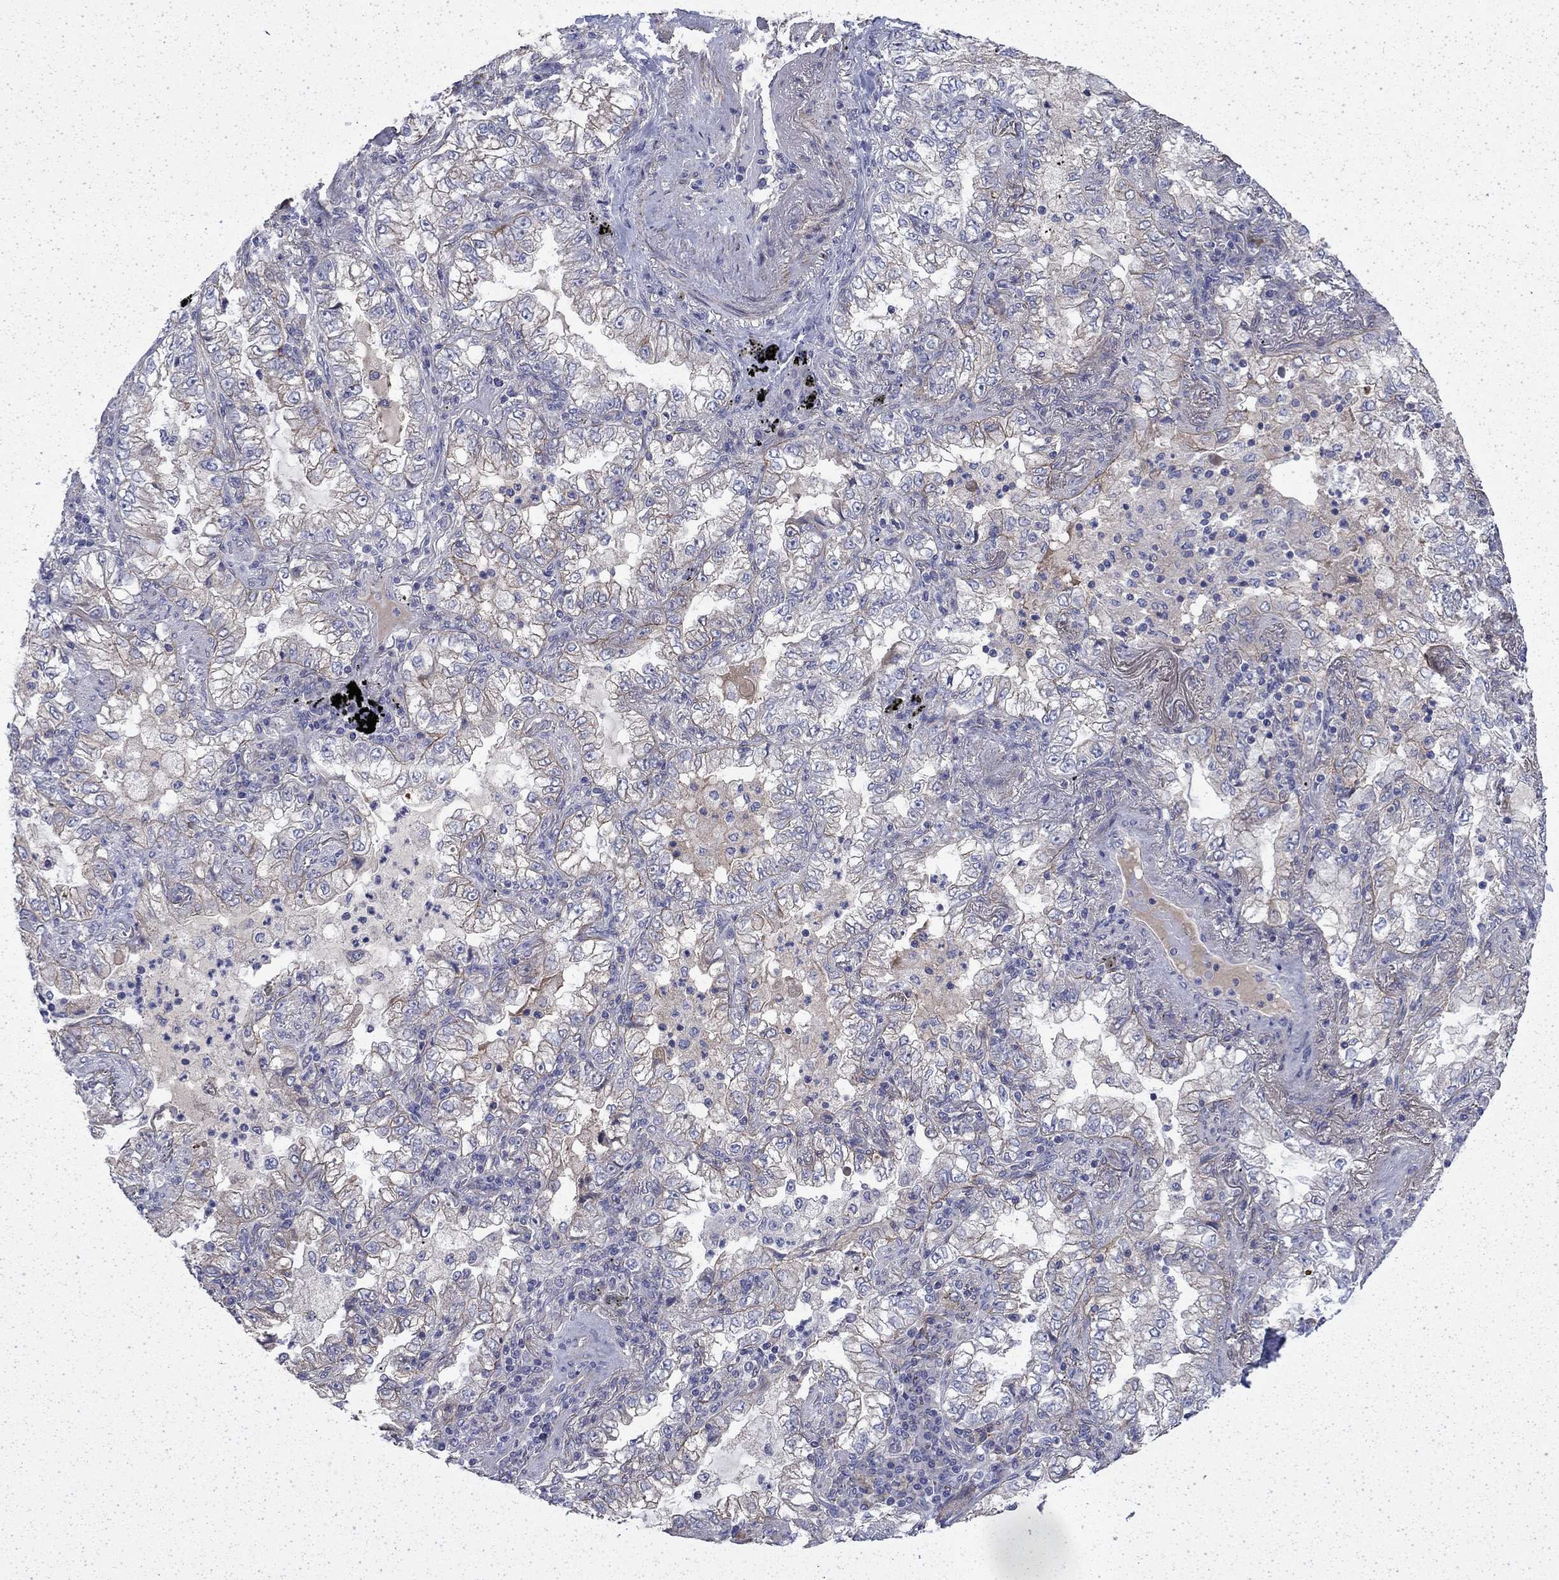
{"staining": {"intensity": "negative", "quantity": "none", "location": "none"}, "tissue": "lung cancer", "cell_type": "Tumor cells", "image_type": "cancer", "snomed": [{"axis": "morphology", "description": "Adenocarcinoma, NOS"}, {"axis": "topography", "description": "Lung"}], "caption": "A histopathology image of adenocarcinoma (lung) stained for a protein shows no brown staining in tumor cells.", "gene": "DTNA", "patient": {"sex": "female", "age": 73}}